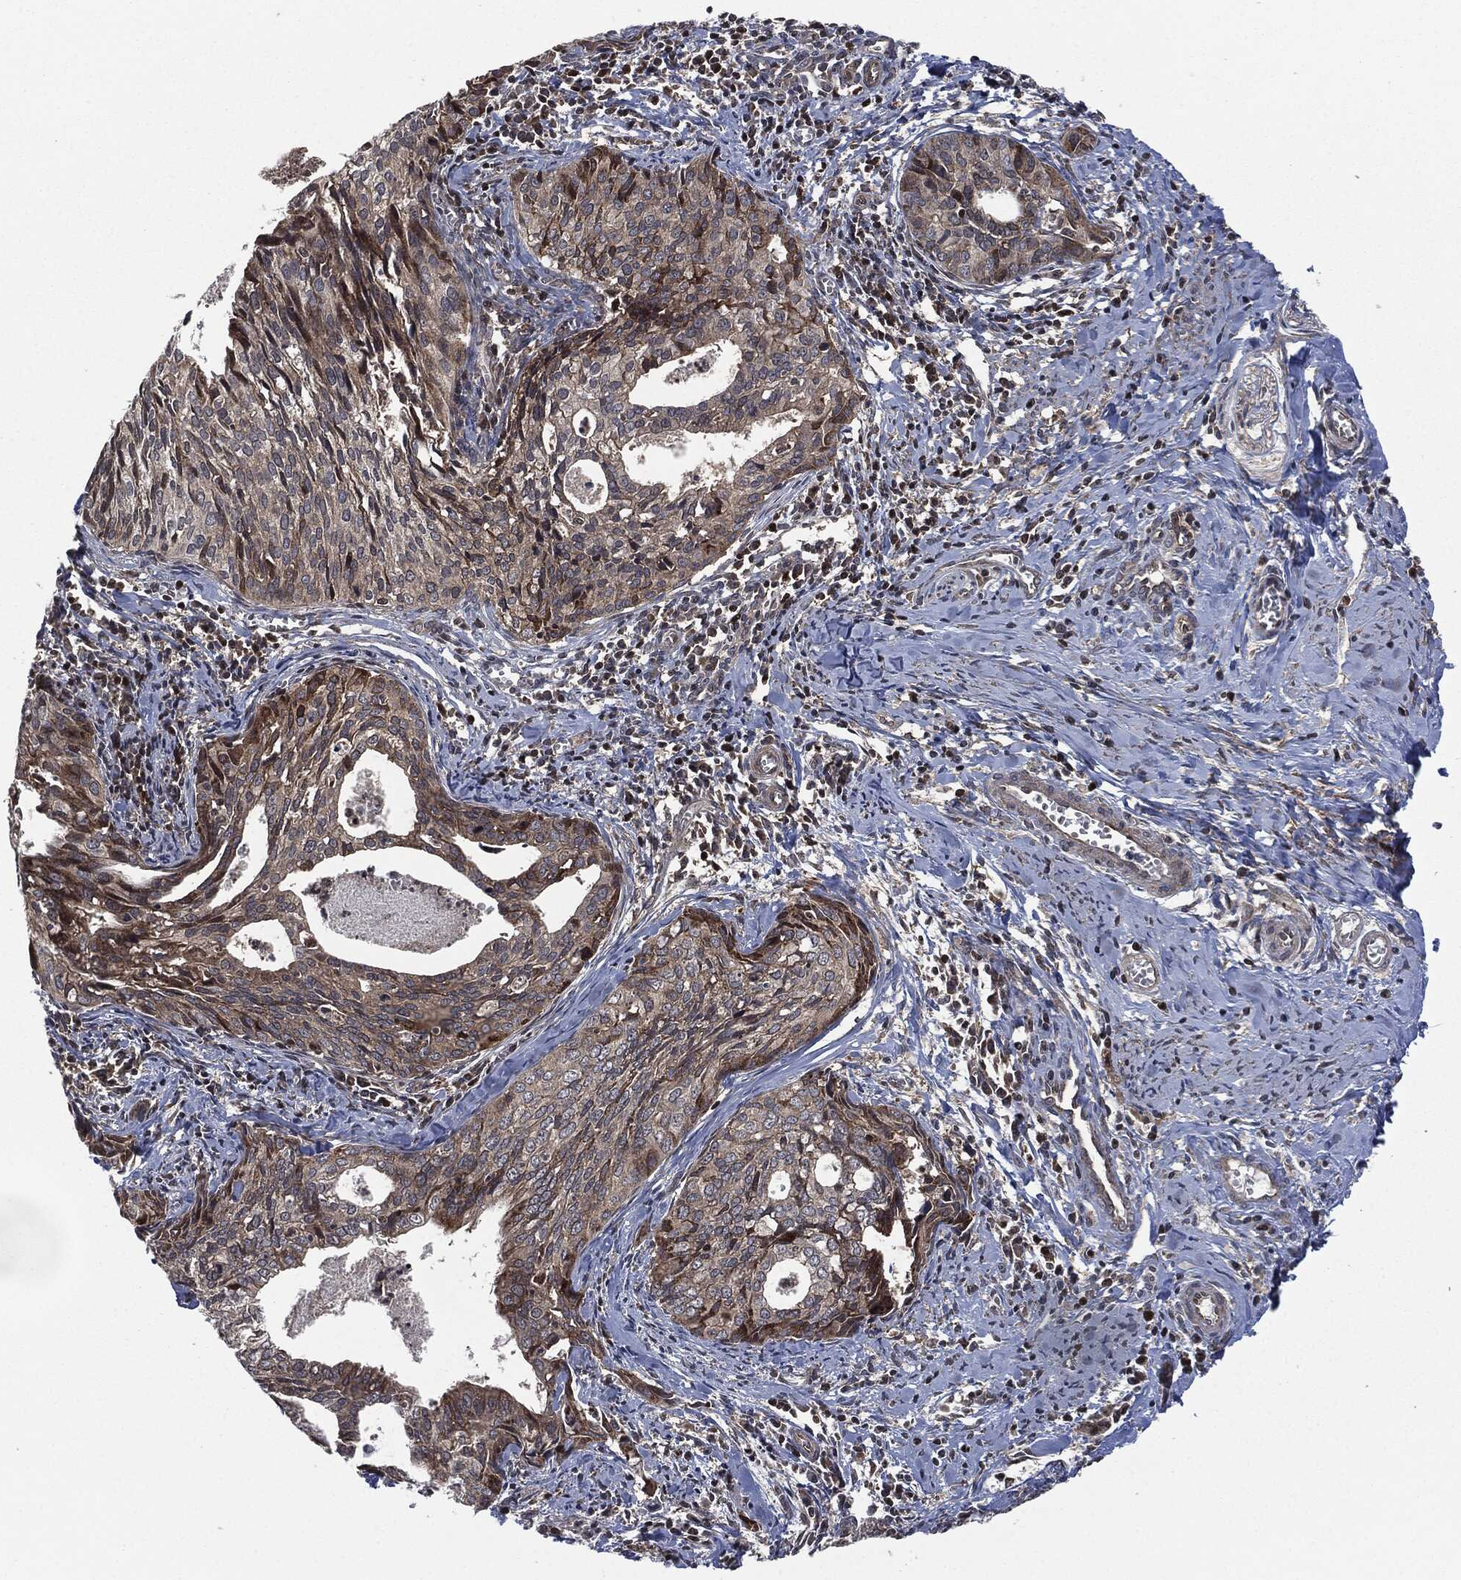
{"staining": {"intensity": "moderate", "quantity": "<25%", "location": "cytoplasmic/membranous"}, "tissue": "cervical cancer", "cell_type": "Tumor cells", "image_type": "cancer", "snomed": [{"axis": "morphology", "description": "Squamous cell carcinoma, NOS"}, {"axis": "topography", "description": "Cervix"}], "caption": "Human squamous cell carcinoma (cervical) stained with a protein marker reveals moderate staining in tumor cells.", "gene": "HRAS", "patient": {"sex": "female", "age": 29}}